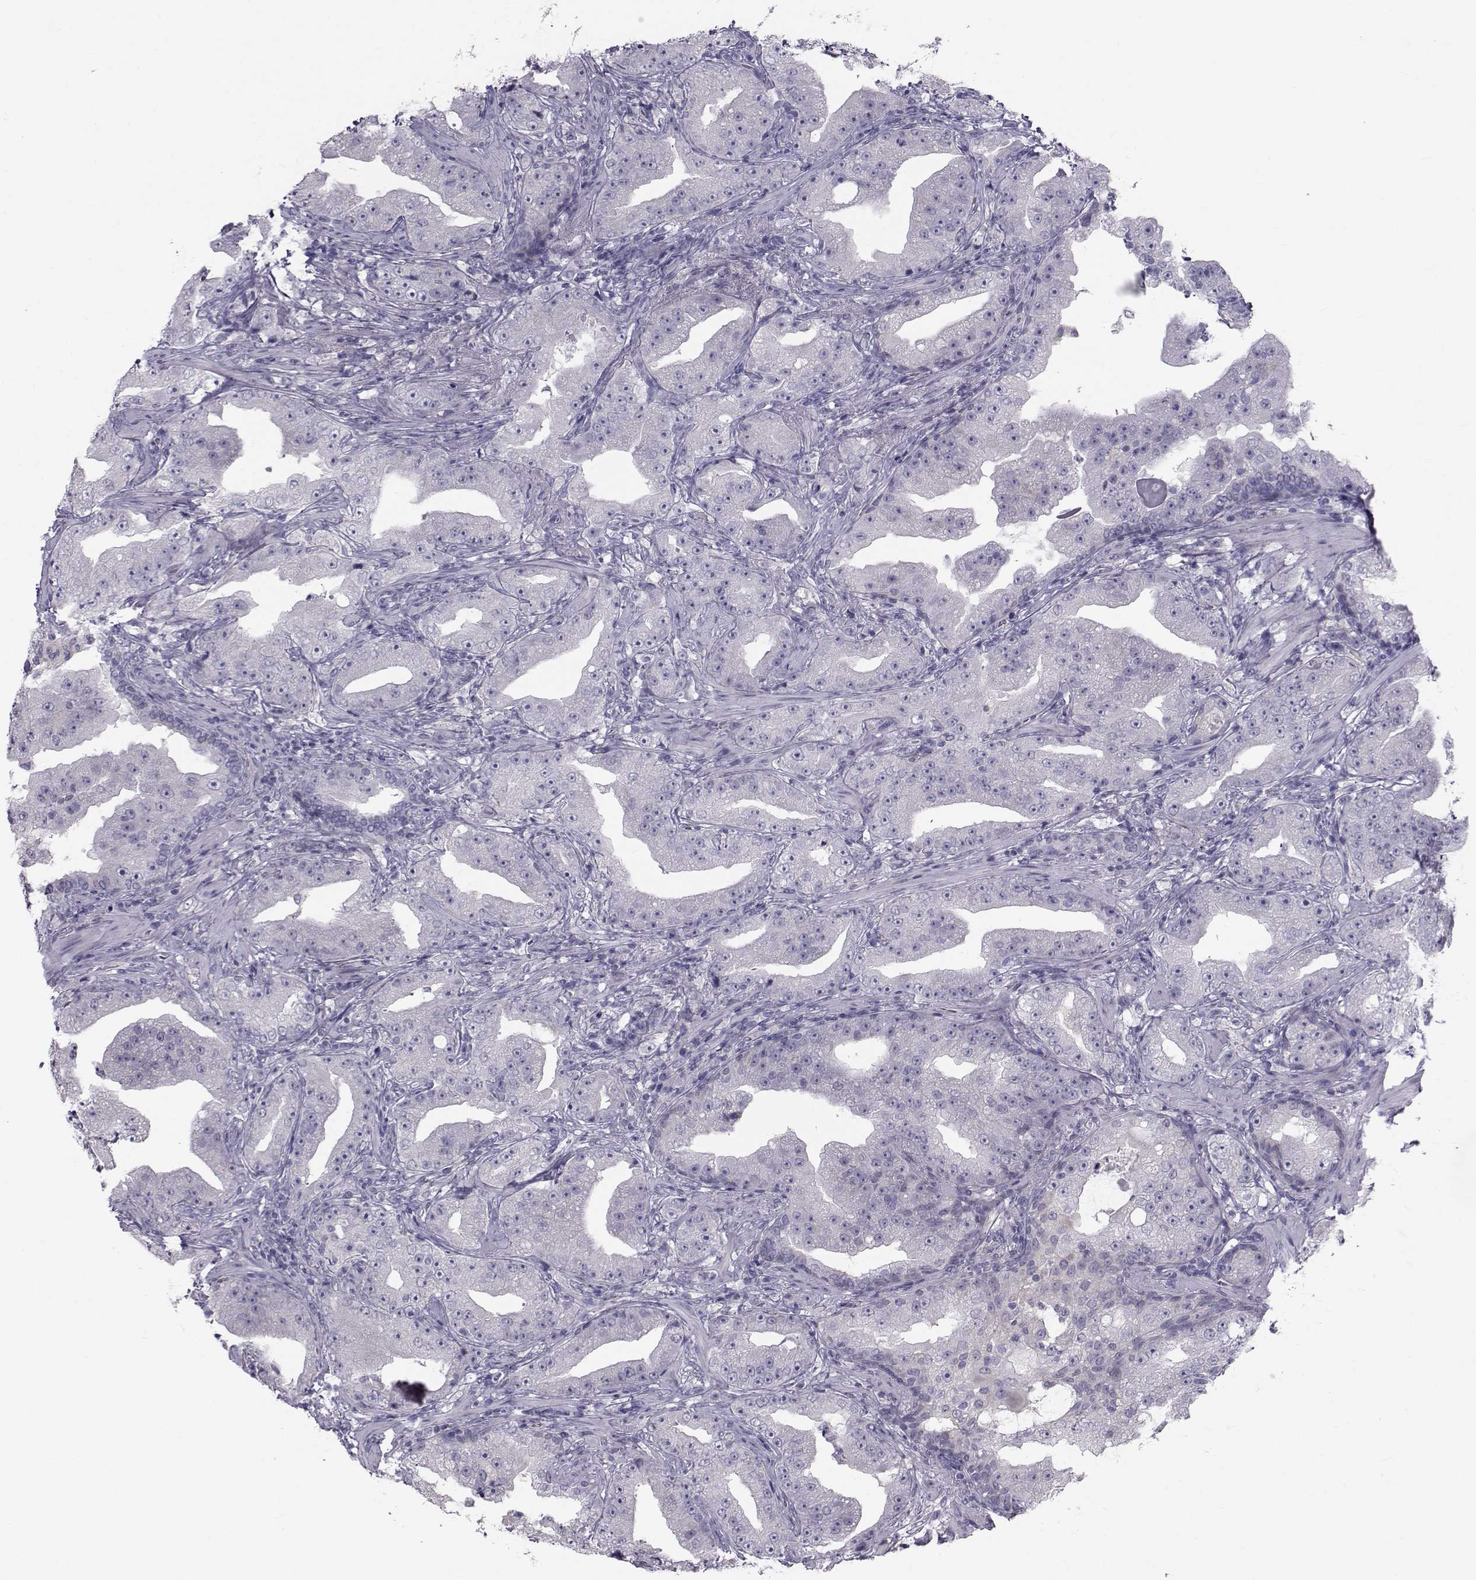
{"staining": {"intensity": "negative", "quantity": "none", "location": "none"}, "tissue": "prostate cancer", "cell_type": "Tumor cells", "image_type": "cancer", "snomed": [{"axis": "morphology", "description": "Adenocarcinoma, Low grade"}, {"axis": "topography", "description": "Prostate"}], "caption": "Immunohistochemistry (IHC) of prostate cancer reveals no positivity in tumor cells.", "gene": "GARIN3", "patient": {"sex": "male", "age": 62}}